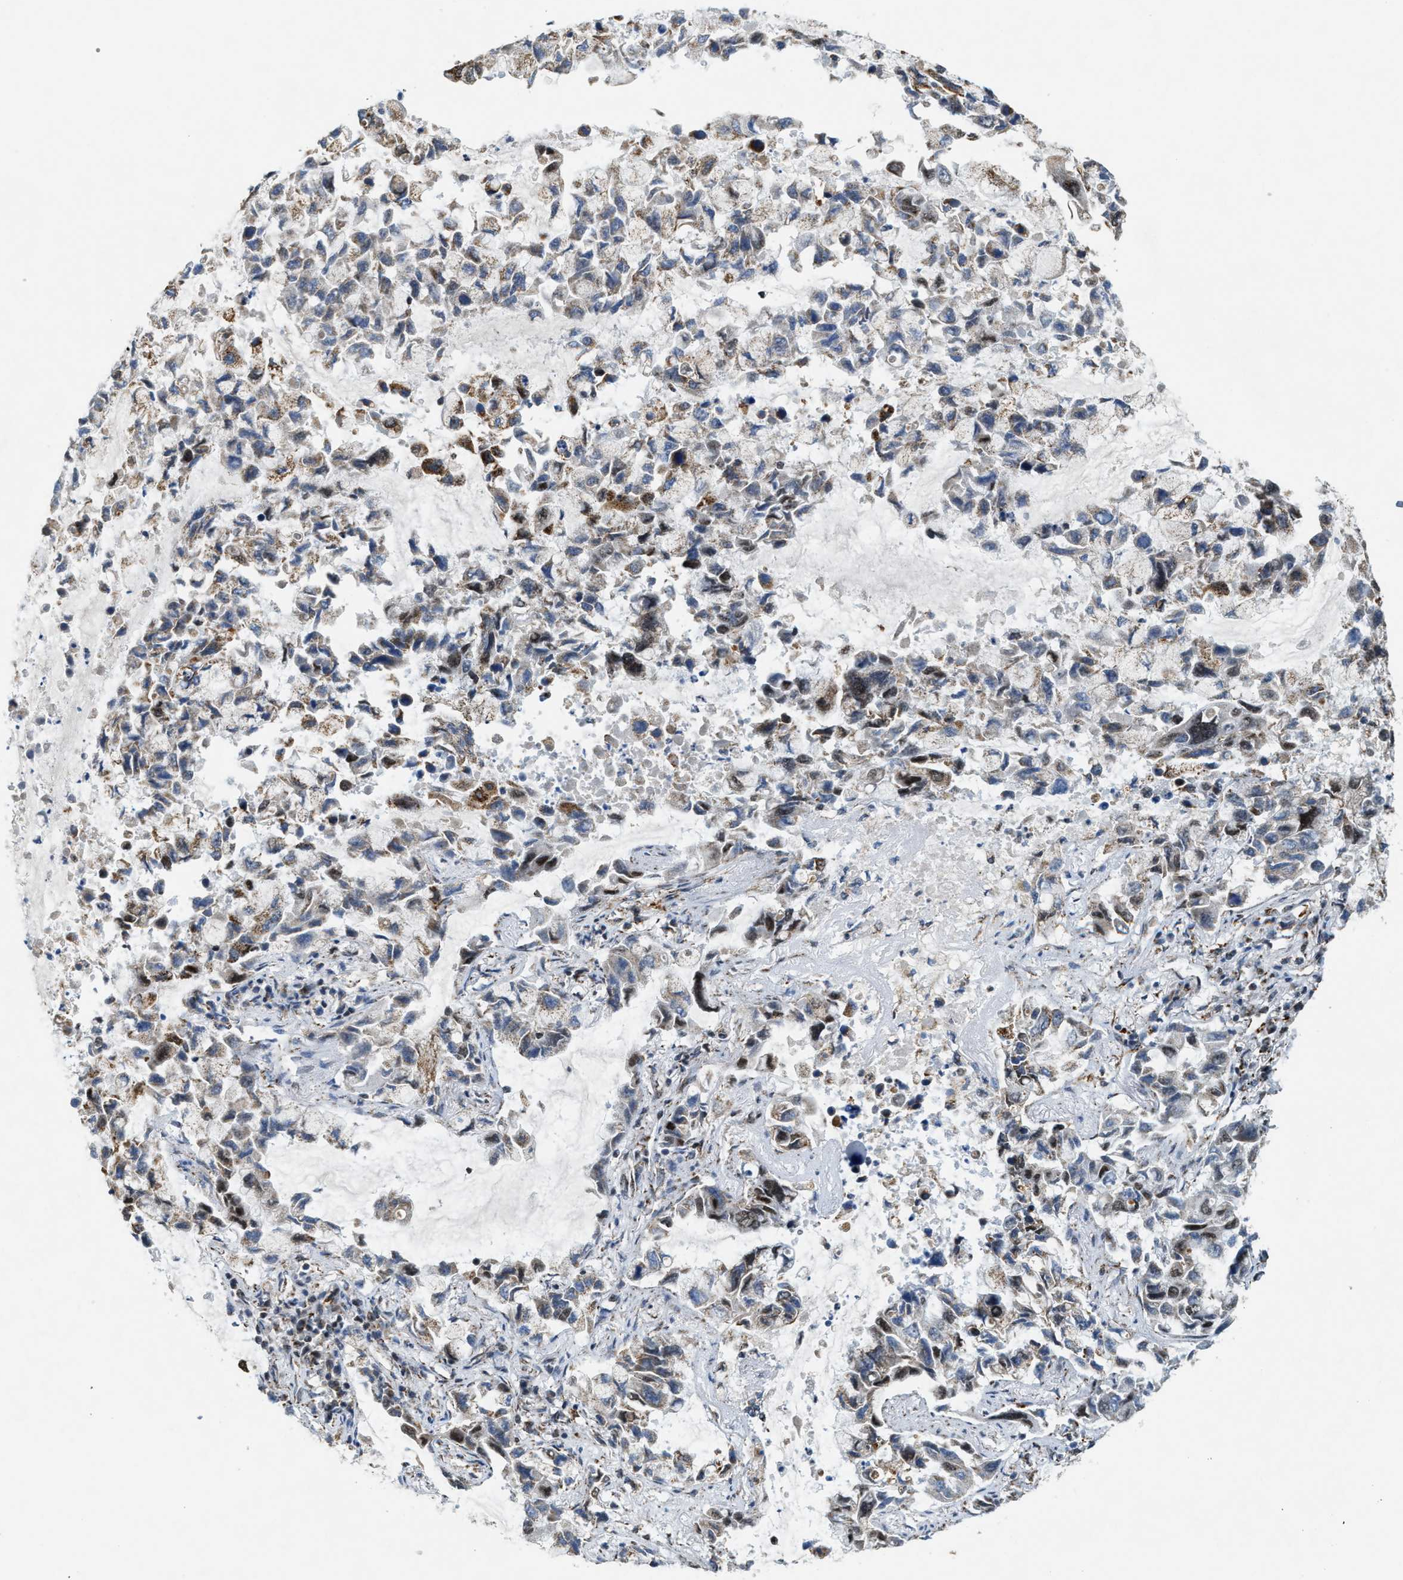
{"staining": {"intensity": "moderate", "quantity": "25%-75%", "location": "cytoplasmic/membranous"}, "tissue": "lung cancer", "cell_type": "Tumor cells", "image_type": "cancer", "snomed": [{"axis": "morphology", "description": "Adenocarcinoma, NOS"}, {"axis": "topography", "description": "Lung"}], "caption": "DAB immunohistochemical staining of lung cancer (adenocarcinoma) displays moderate cytoplasmic/membranous protein expression in approximately 25%-75% of tumor cells. (IHC, brightfield microscopy, high magnification).", "gene": "HIBADH", "patient": {"sex": "male", "age": 64}}